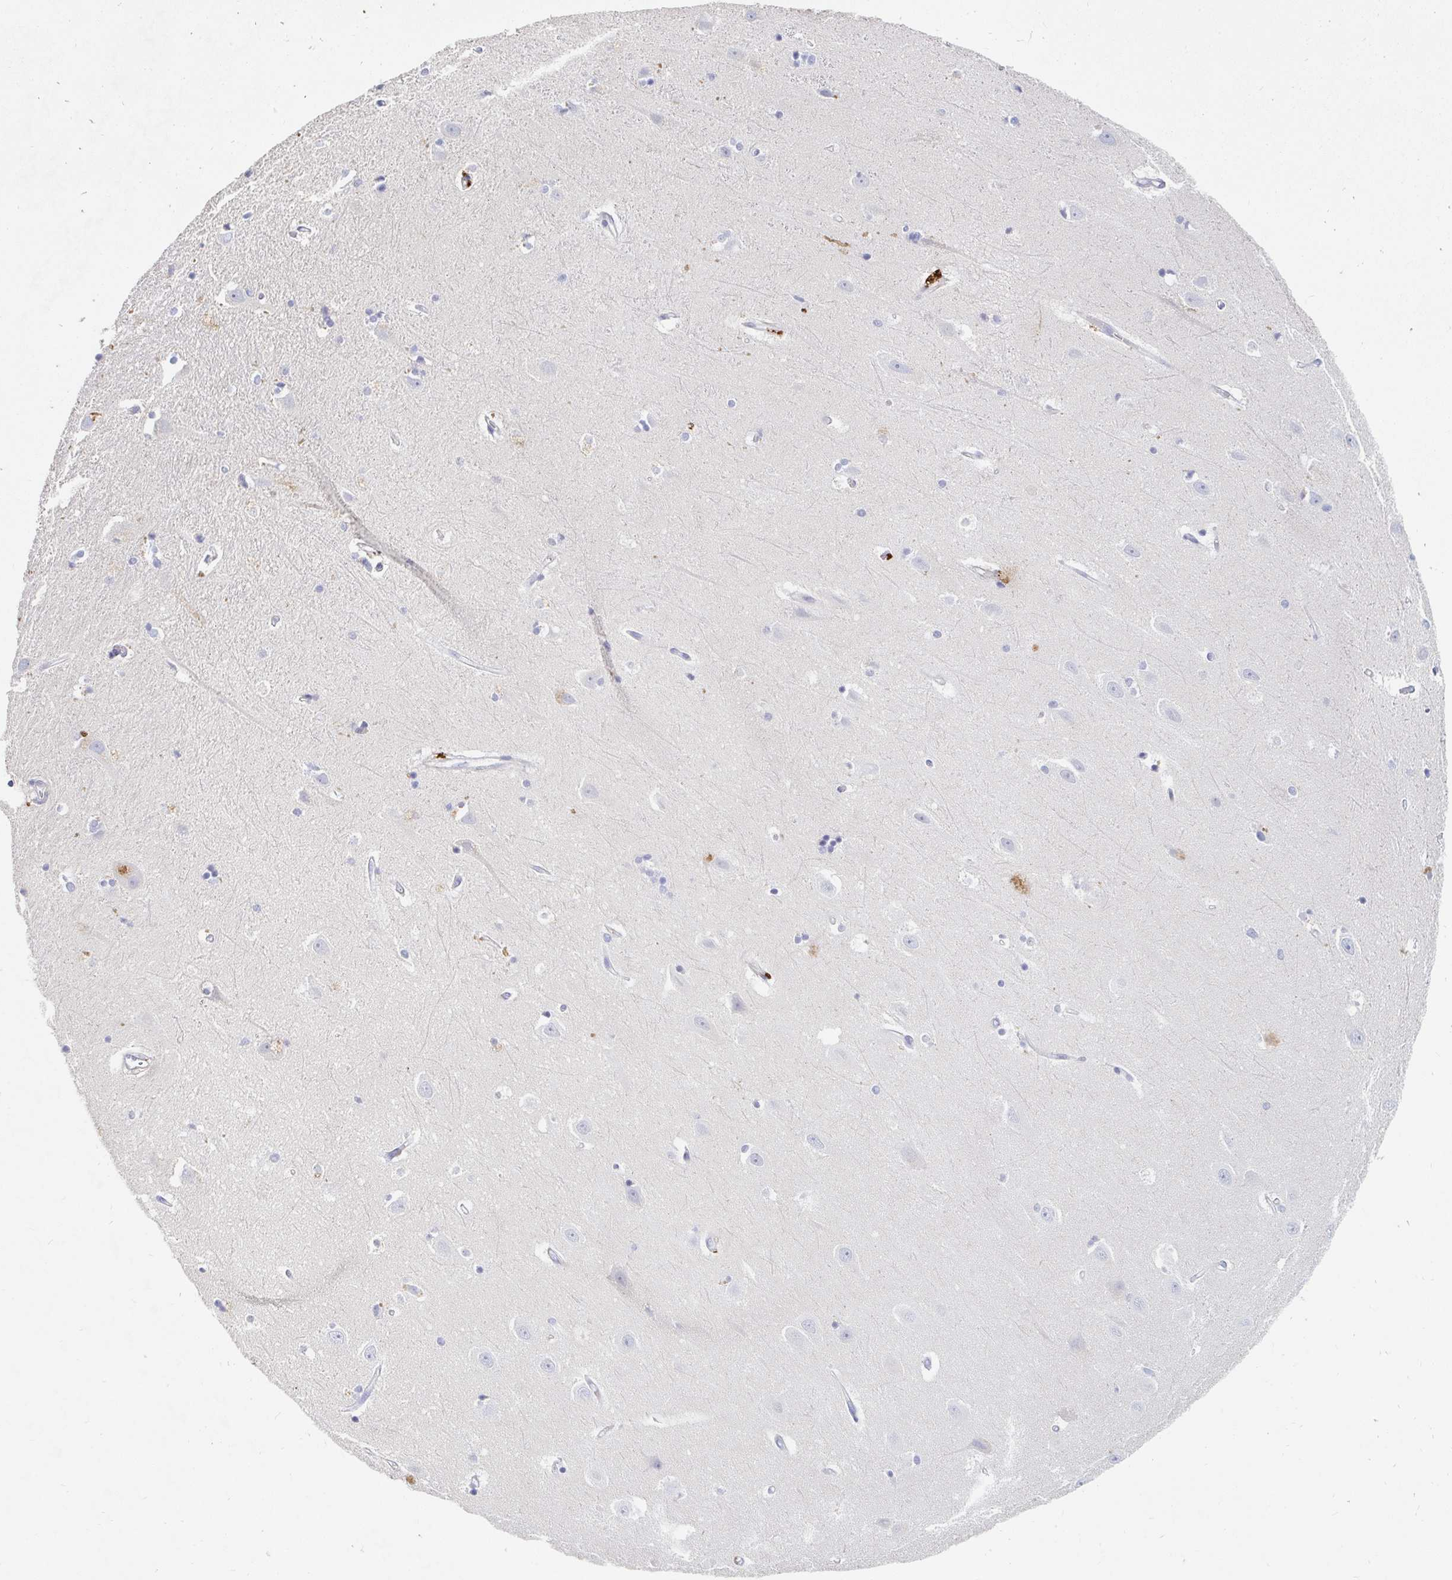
{"staining": {"intensity": "negative", "quantity": "none", "location": "none"}, "tissue": "hippocampus", "cell_type": "Glial cells", "image_type": "normal", "snomed": [{"axis": "morphology", "description": "Normal tissue, NOS"}, {"axis": "topography", "description": "Hippocampus"}], "caption": "Protein analysis of benign hippocampus reveals no significant positivity in glial cells. (DAB (3,3'-diaminobenzidine) immunohistochemistry visualized using brightfield microscopy, high magnification).", "gene": "NME9", "patient": {"sex": "male", "age": 63}}